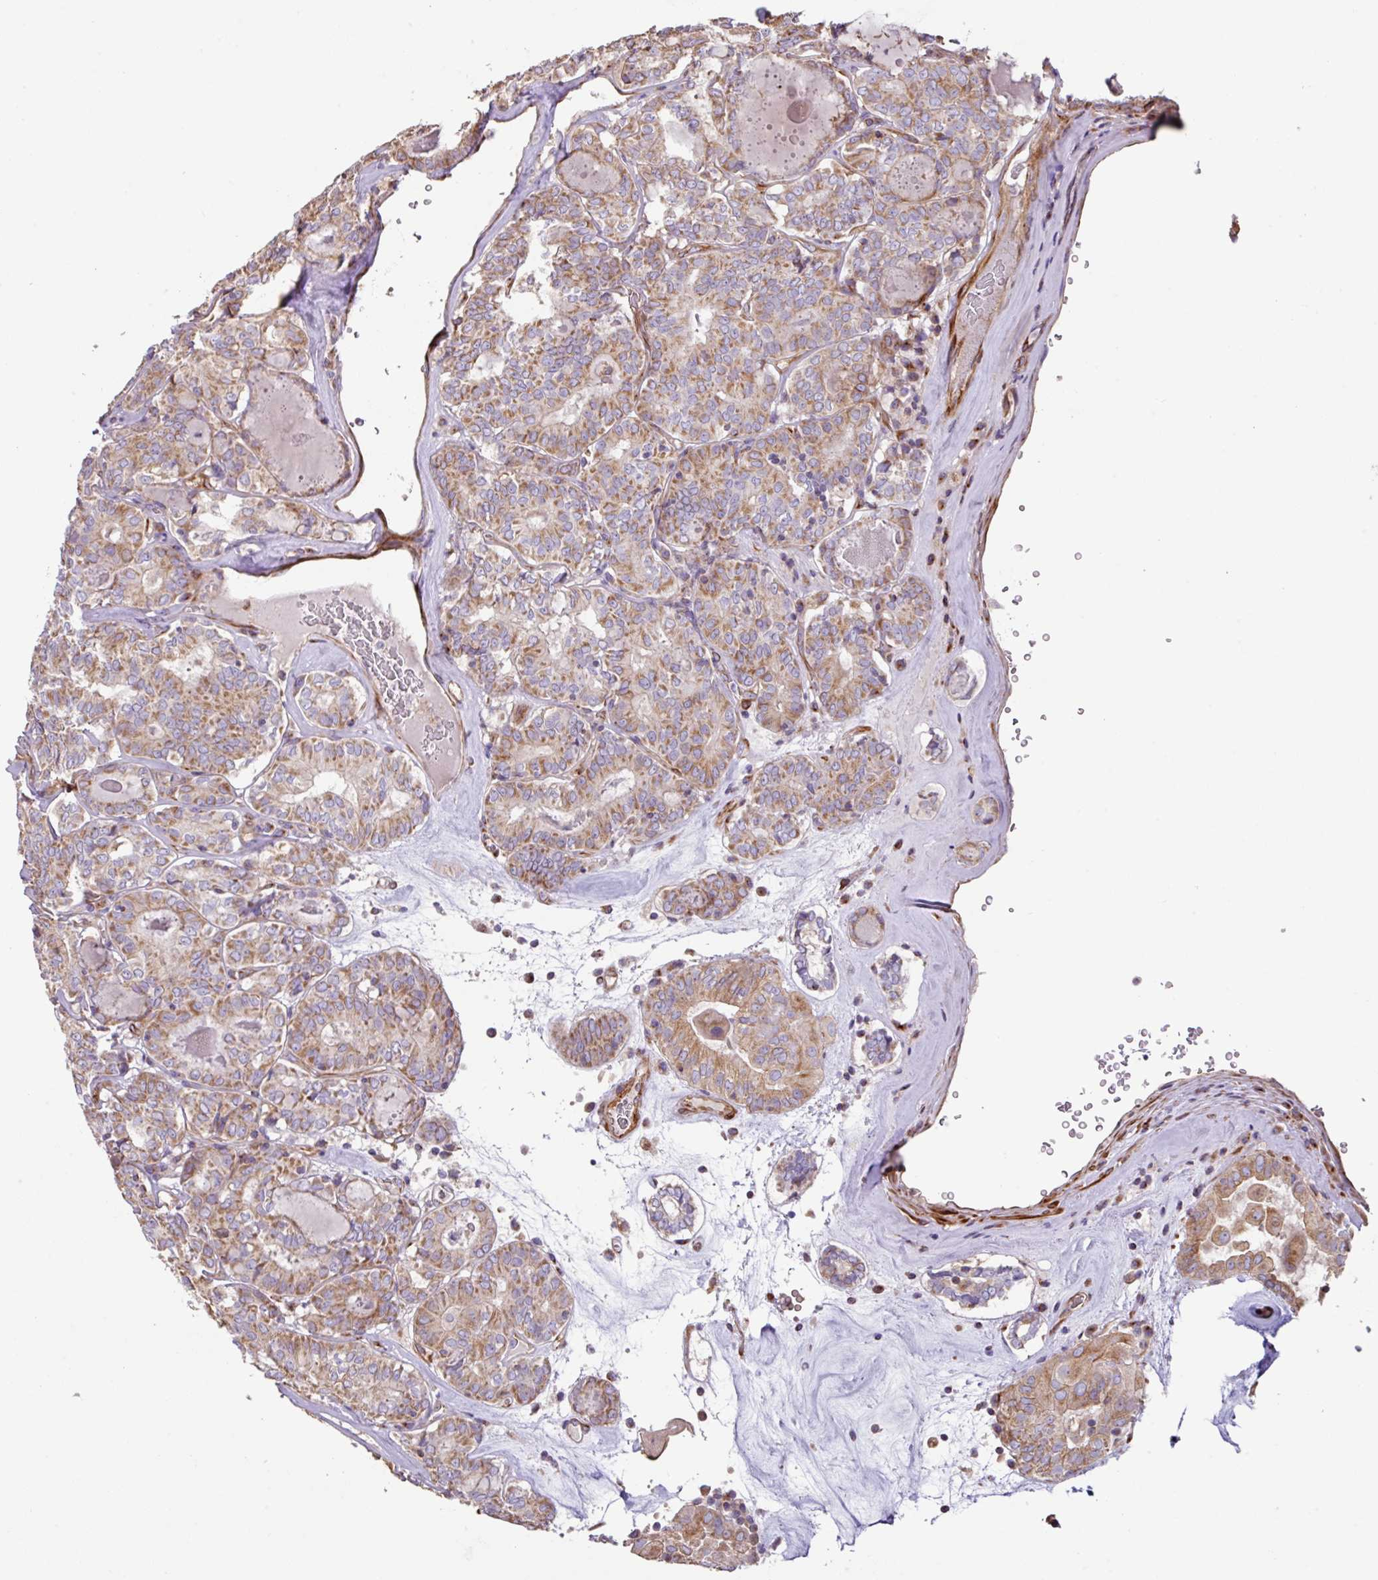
{"staining": {"intensity": "moderate", "quantity": ">75%", "location": "cytoplasmic/membranous"}, "tissue": "thyroid cancer", "cell_type": "Tumor cells", "image_type": "cancer", "snomed": [{"axis": "morphology", "description": "Papillary adenocarcinoma, NOS"}, {"axis": "topography", "description": "Thyroid gland"}], "caption": "Immunohistochemistry staining of papillary adenocarcinoma (thyroid), which reveals medium levels of moderate cytoplasmic/membranous positivity in approximately >75% of tumor cells indicating moderate cytoplasmic/membranous protein expression. The staining was performed using DAB (brown) for protein detection and nuclei were counterstained in hematoxylin (blue).", "gene": "MRRF", "patient": {"sex": "female", "age": 72}}